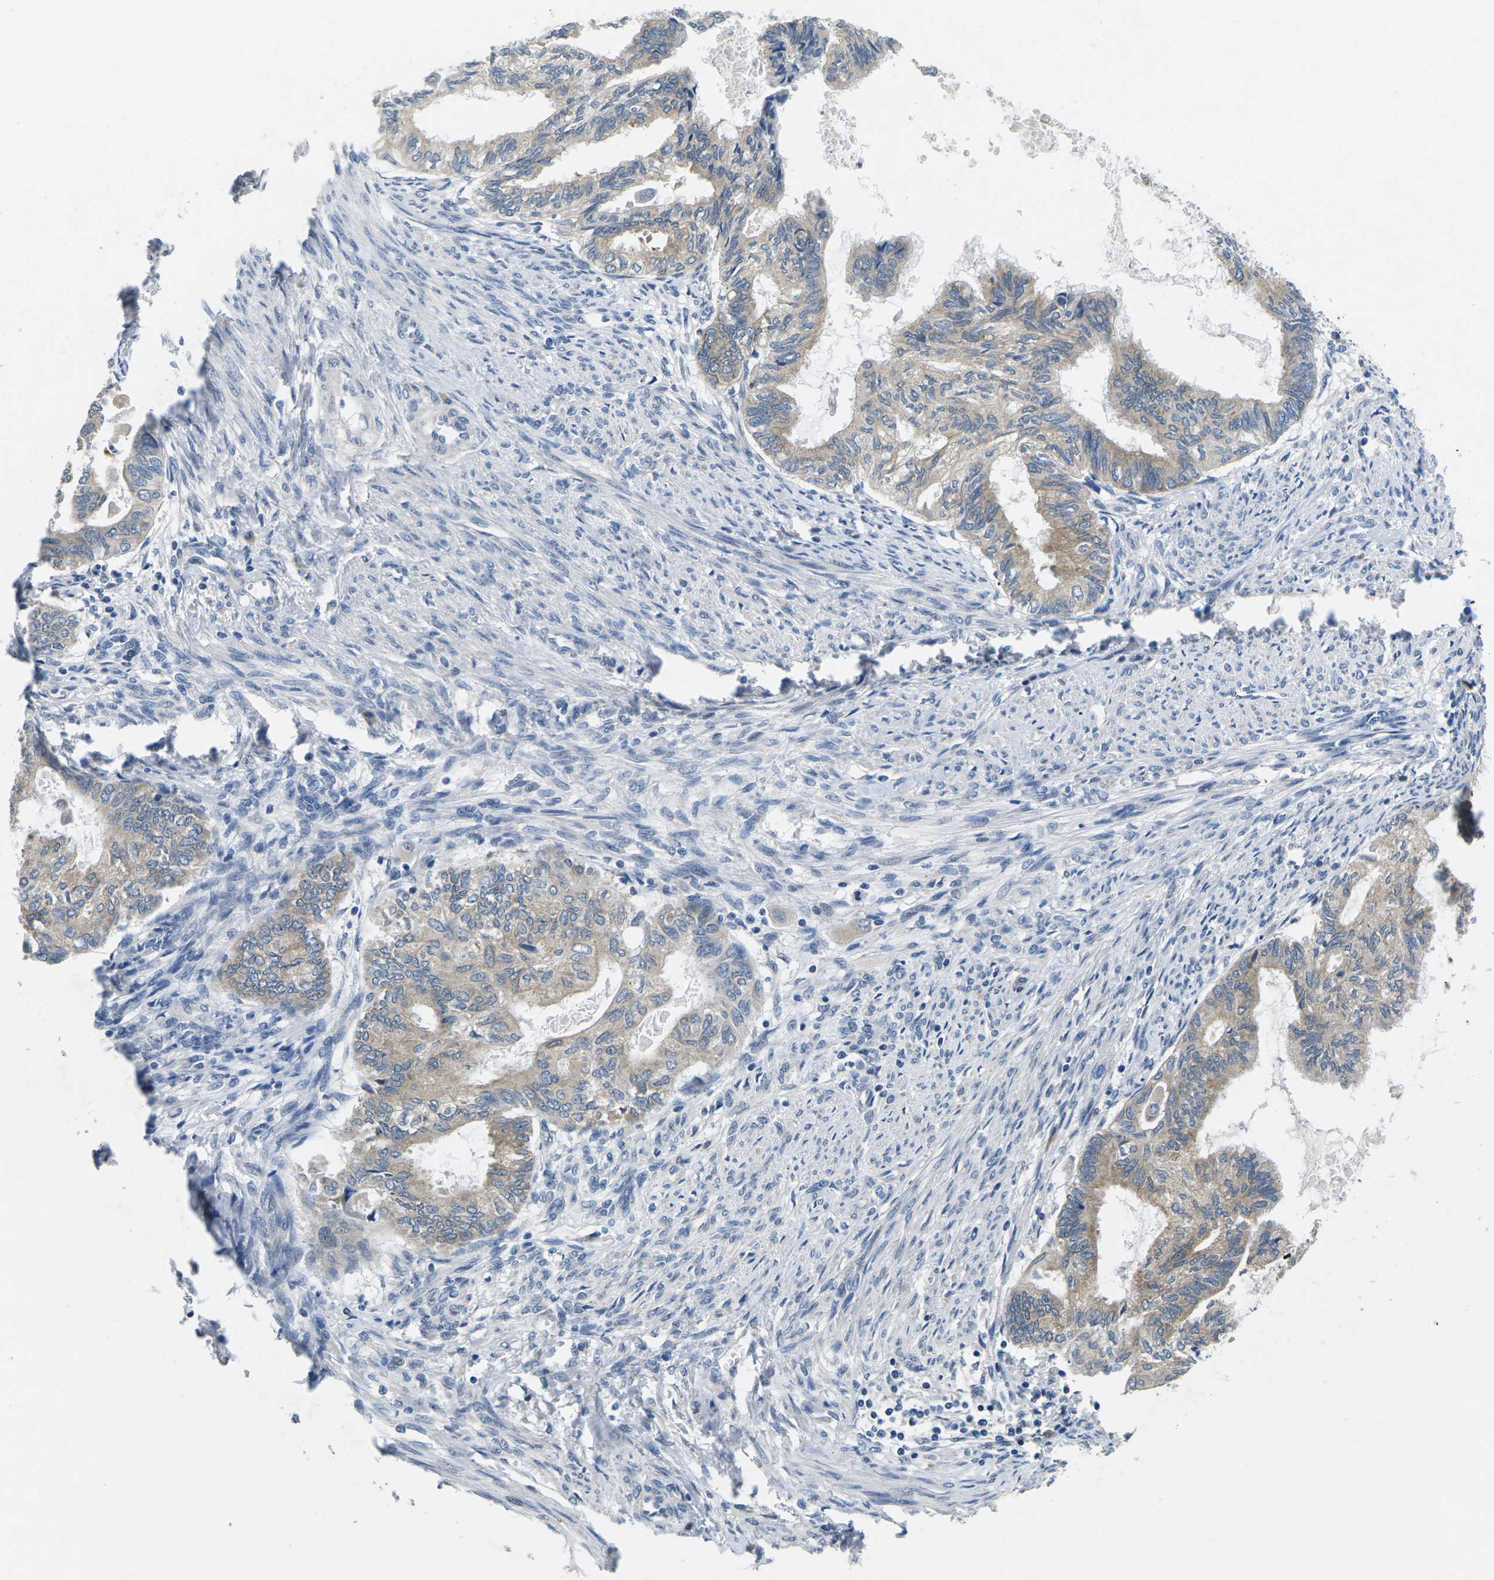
{"staining": {"intensity": "weak", "quantity": "<25%", "location": "cytoplasmic/membranous"}, "tissue": "cervical cancer", "cell_type": "Tumor cells", "image_type": "cancer", "snomed": [{"axis": "morphology", "description": "Normal tissue, NOS"}, {"axis": "morphology", "description": "Adenocarcinoma, NOS"}, {"axis": "topography", "description": "Cervix"}, {"axis": "topography", "description": "Endometrium"}], "caption": "IHC histopathology image of cervical cancer (adenocarcinoma) stained for a protein (brown), which reveals no positivity in tumor cells.", "gene": "ERGIC3", "patient": {"sex": "female", "age": 86}}